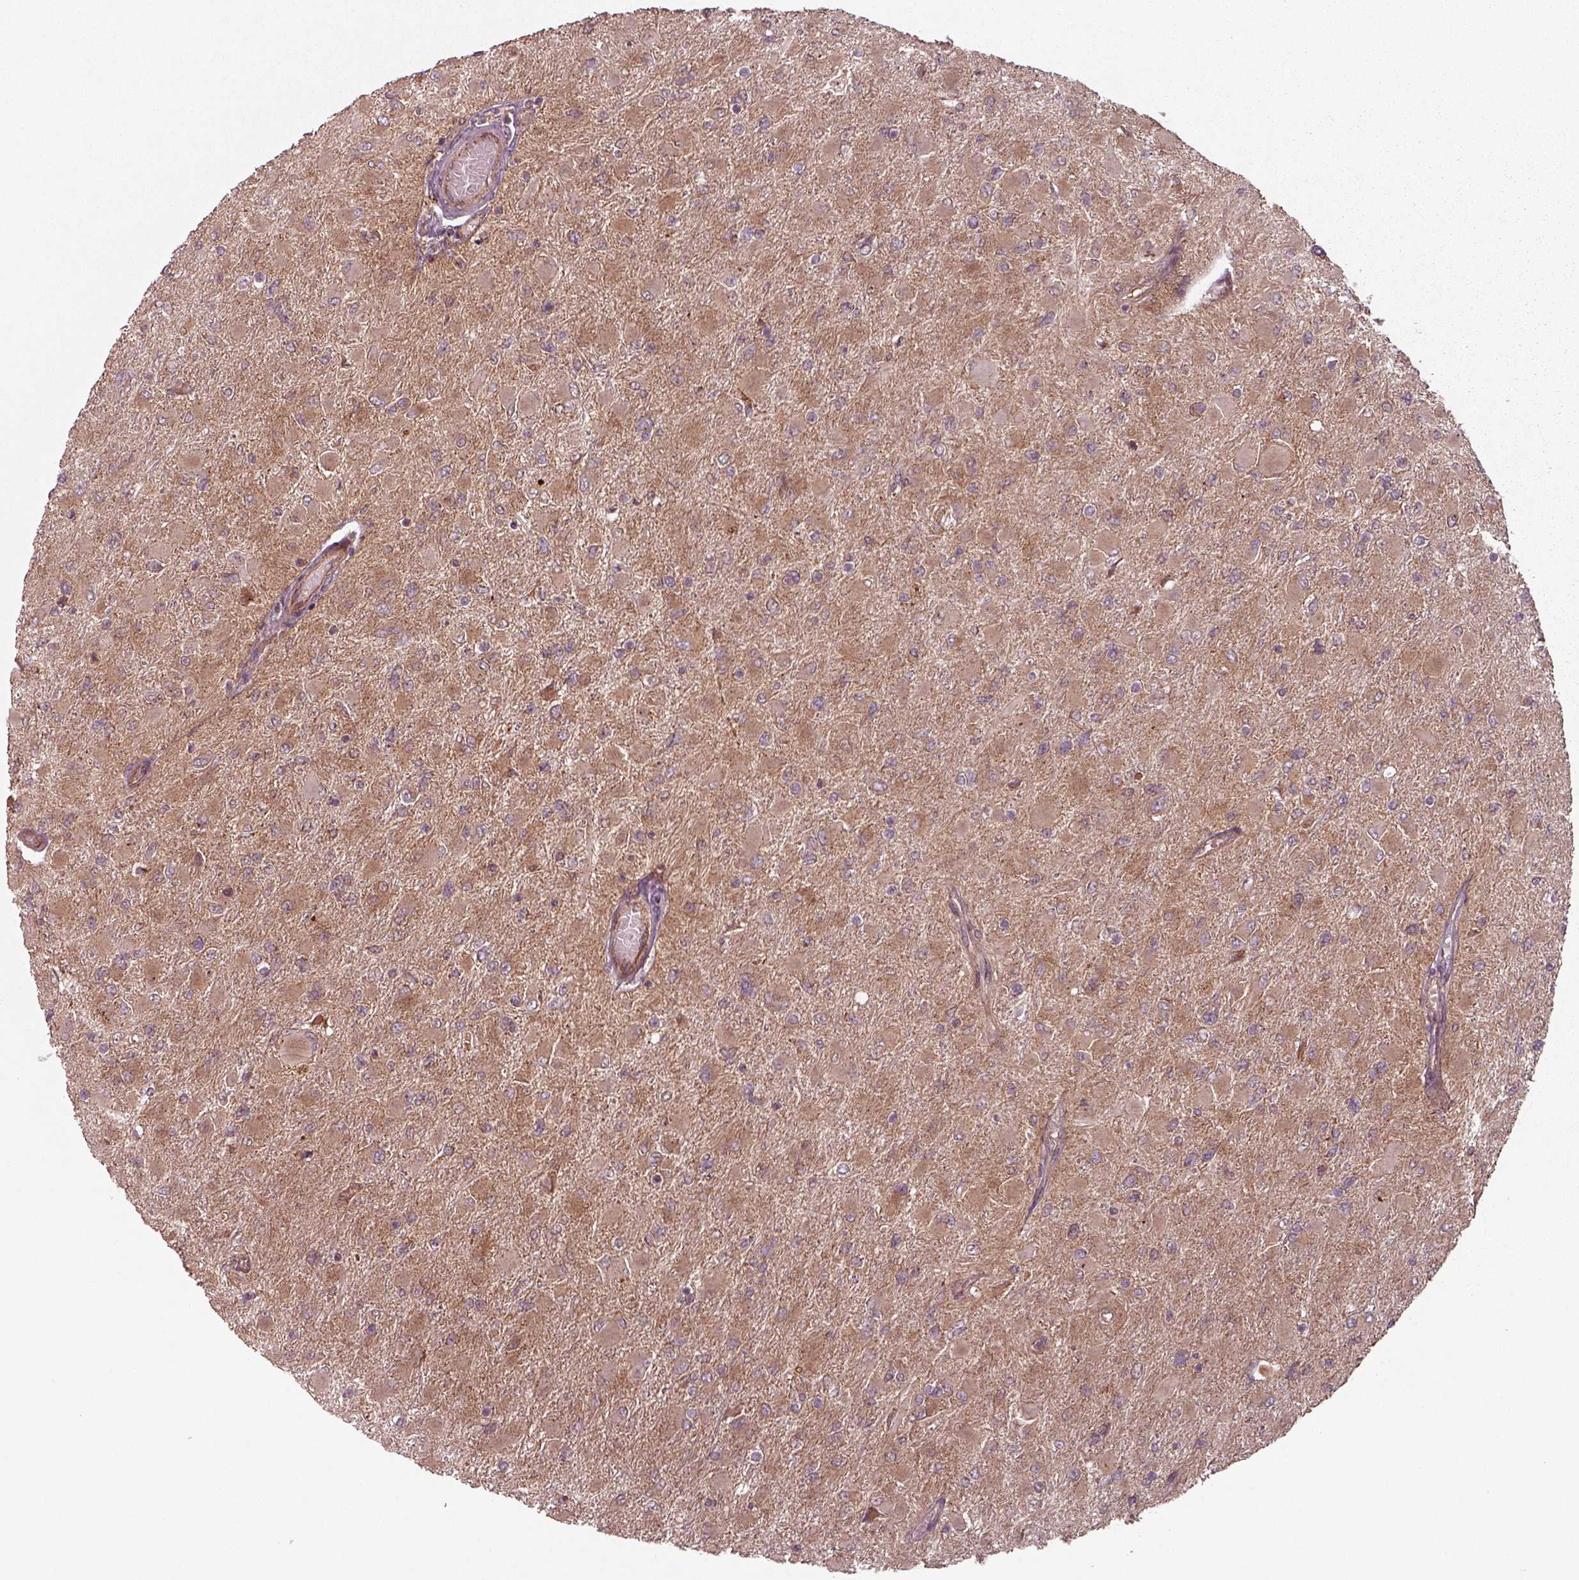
{"staining": {"intensity": "weak", "quantity": ">75%", "location": "cytoplasmic/membranous"}, "tissue": "glioma", "cell_type": "Tumor cells", "image_type": "cancer", "snomed": [{"axis": "morphology", "description": "Glioma, malignant, High grade"}, {"axis": "topography", "description": "Cerebral cortex"}], "caption": "Malignant high-grade glioma stained with a protein marker displays weak staining in tumor cells.", "gene": "CHMP3", "patient": {"sex": "female", "age": 36}}